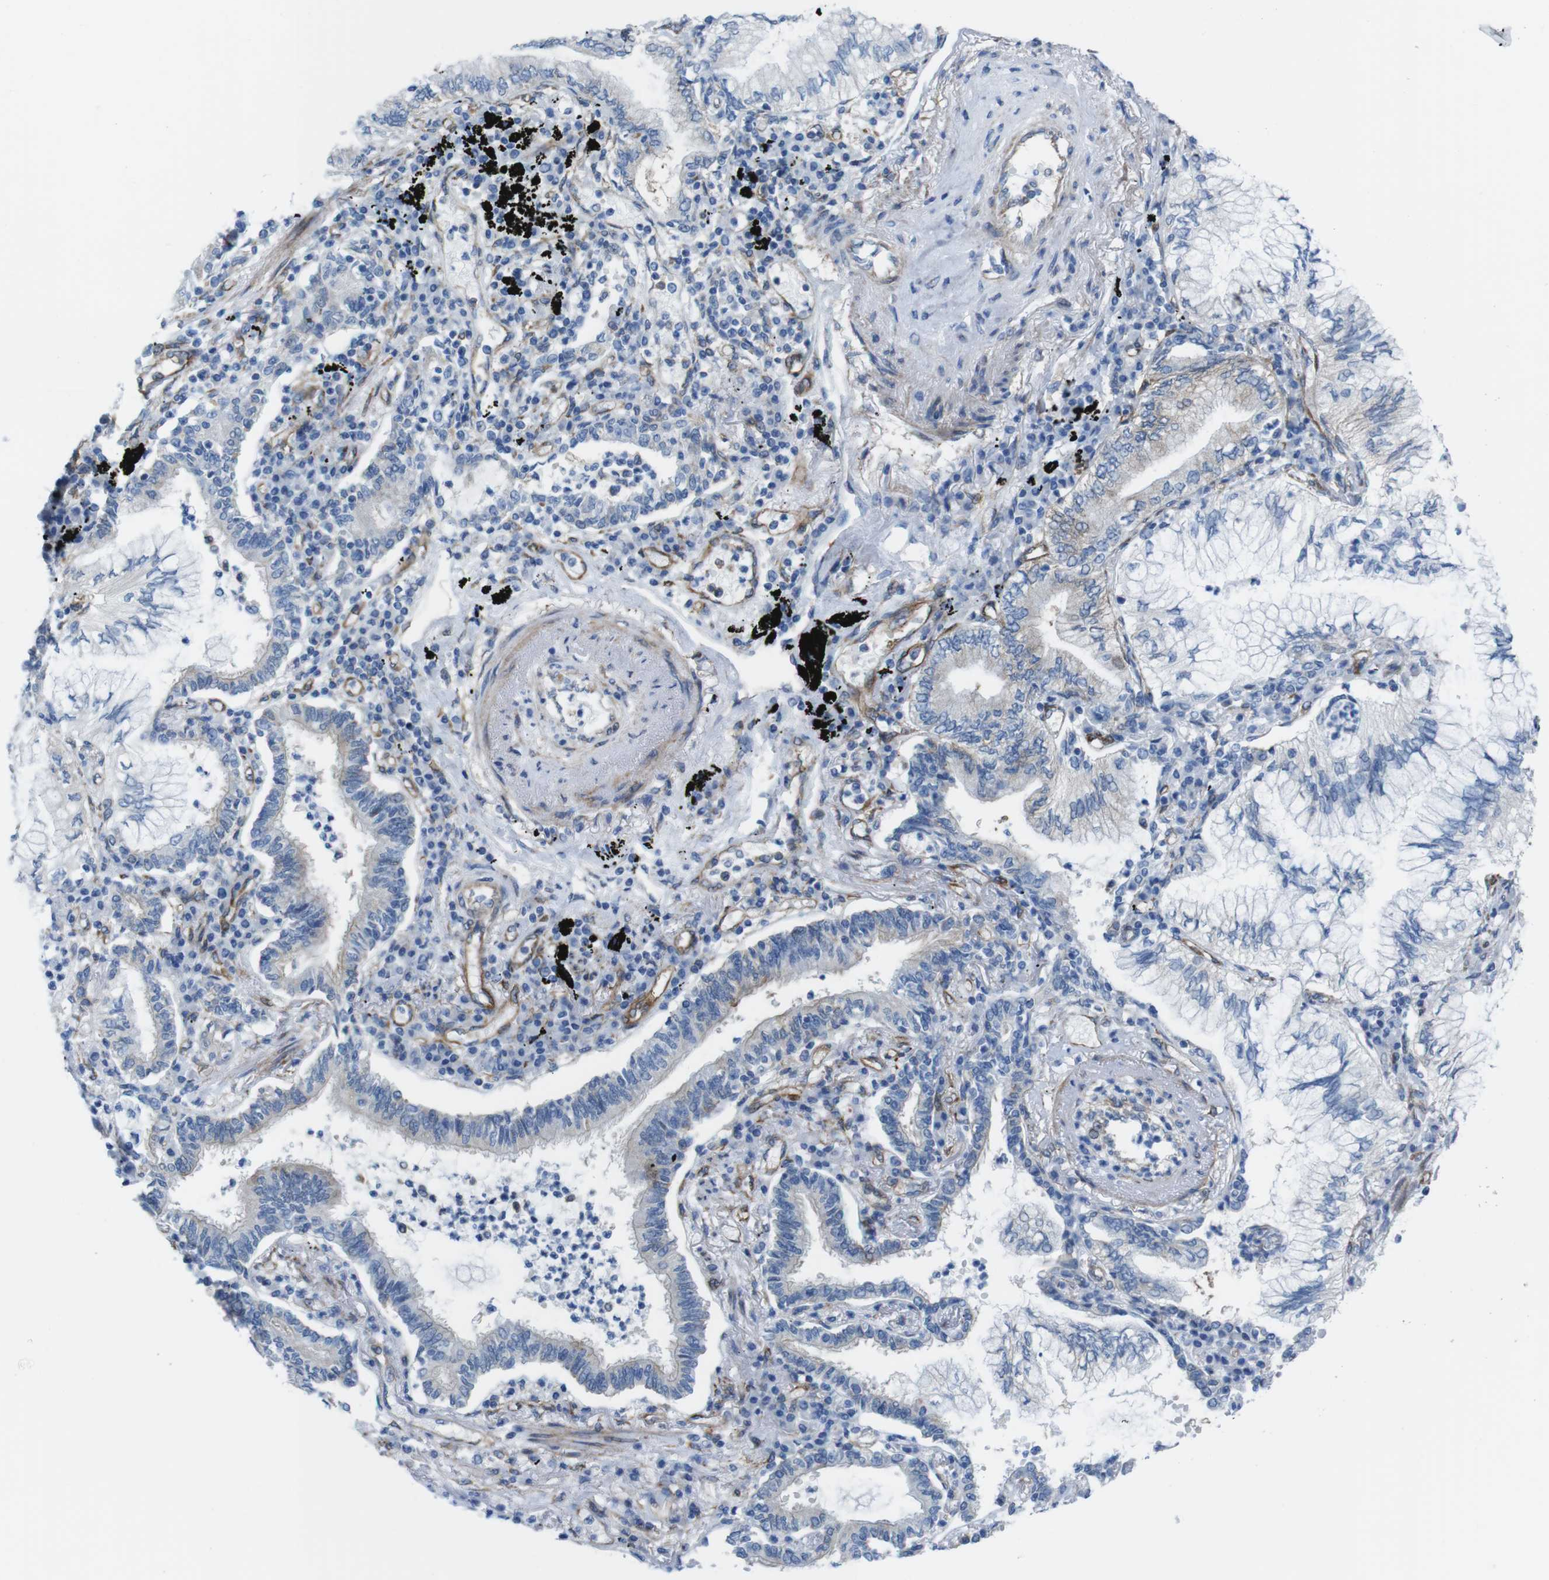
{"staining": {"intensity": "negative", "quantity": "none", "location": "none"}, "tissue": "lung cancer", "cell_type": "Tumor cells", "image_type": "cancer", "snomed": [{"axis": "morphology", "description": "Normal tissue, NOS"}, {"axis": "morphology", "description": "Adenocarcinoma, NOS"}, {"axis": "topography", "description": "Bronchus"}, {"axis": "topography", "description": "Lung"}], "caption": "Tumor cells show no significant protein positivity in adenocarcinoma (lung).", "gene": "DIAPH2", "patient": {"sex": "female", "age": 70}}